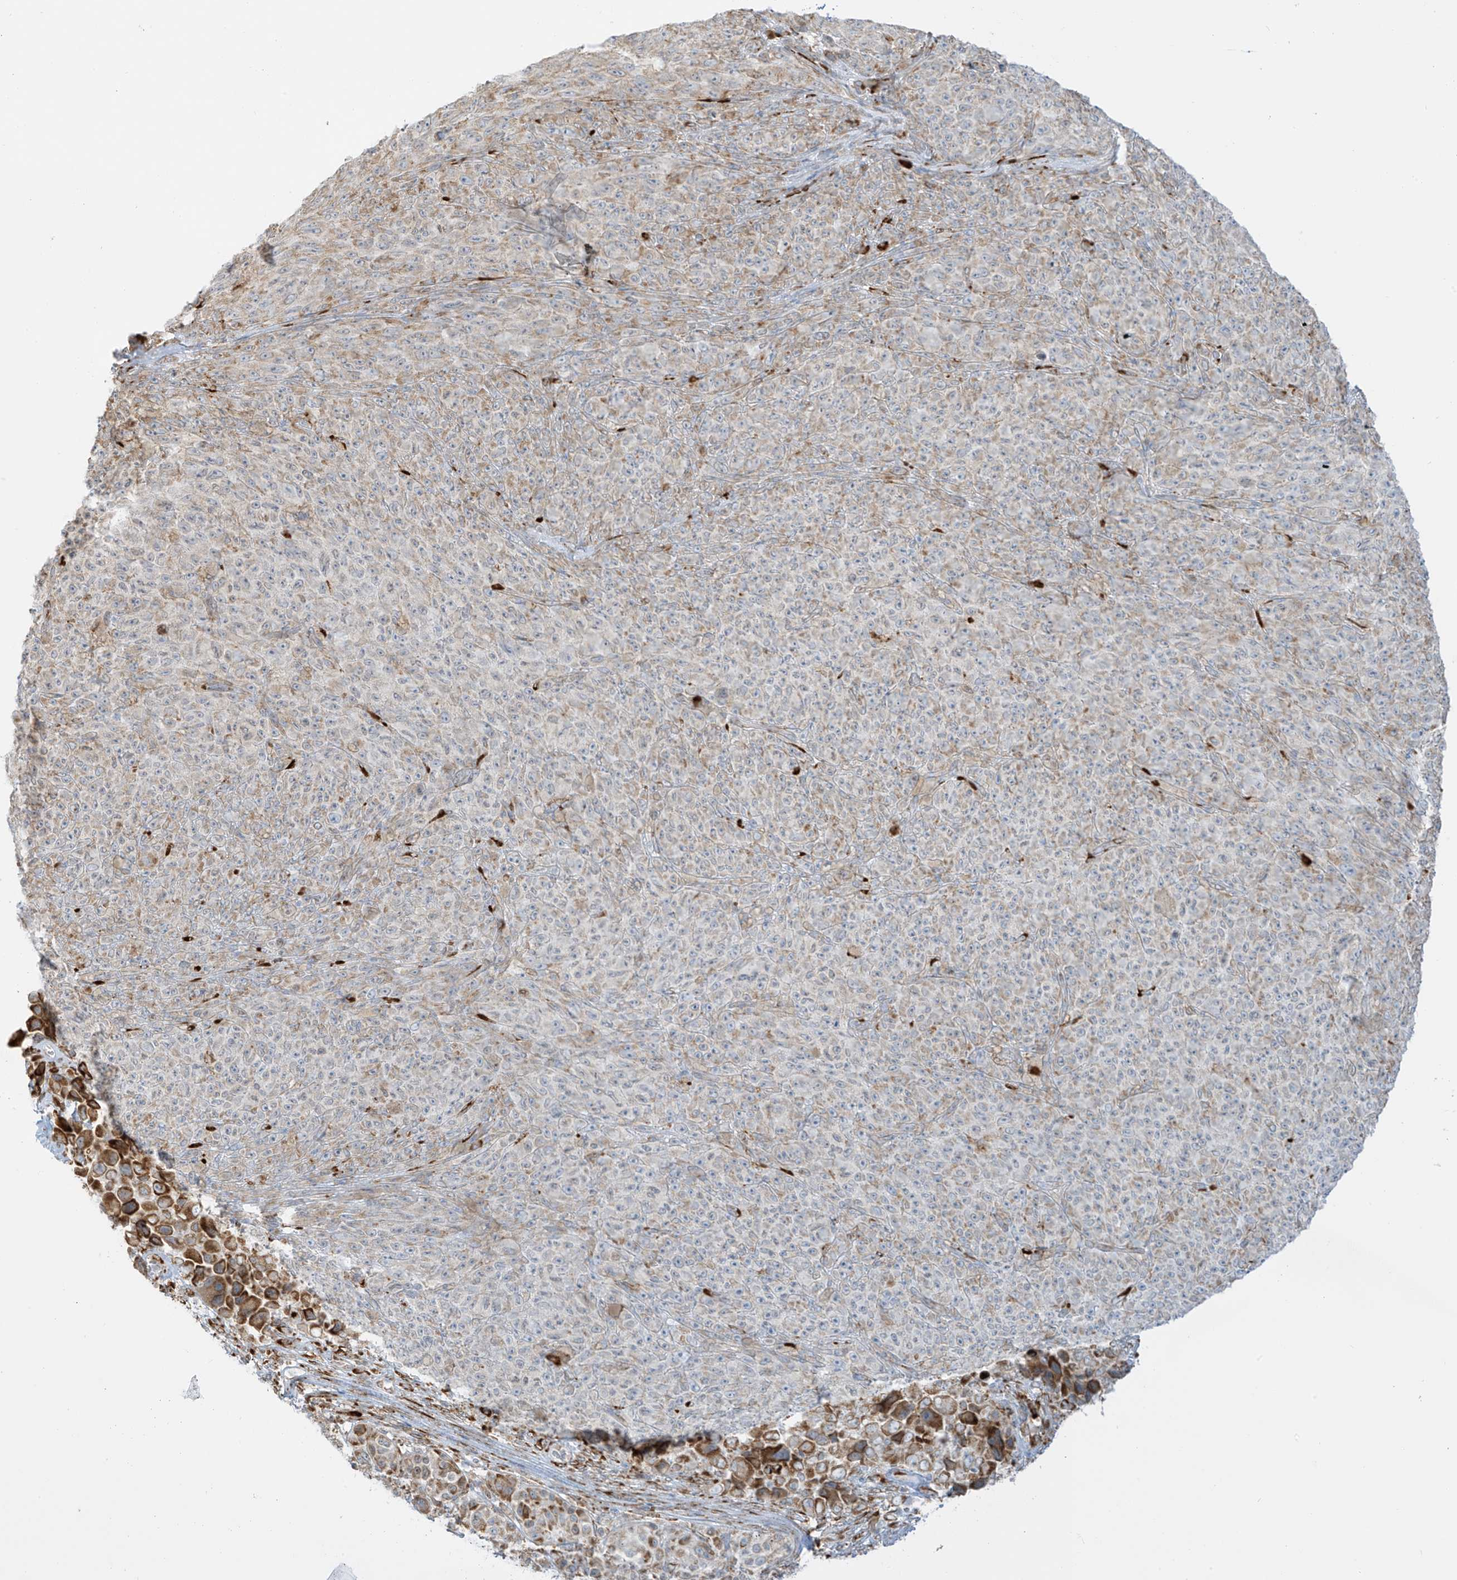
{"staining": {"intensity": "moderate", "quantity": "<25%", "location": "cytoplasmic/membranous"}, "tissue": "melanoma", "cell_type": "Tumor cells", "image_type": "cancer", "snomed": [{"axis": "morphology", "description": "Malignant melanoma, NOS"}, {"axis": "topography", "description": "Skin"}], "caption": "Brown immunohistochemical staining in melanoma shows moderate cytoplasmic/membranous positivity in approximately <25% of tumor cells.", "gene": "LRRC59", "patient": {"sex": "female", "age": 82}}